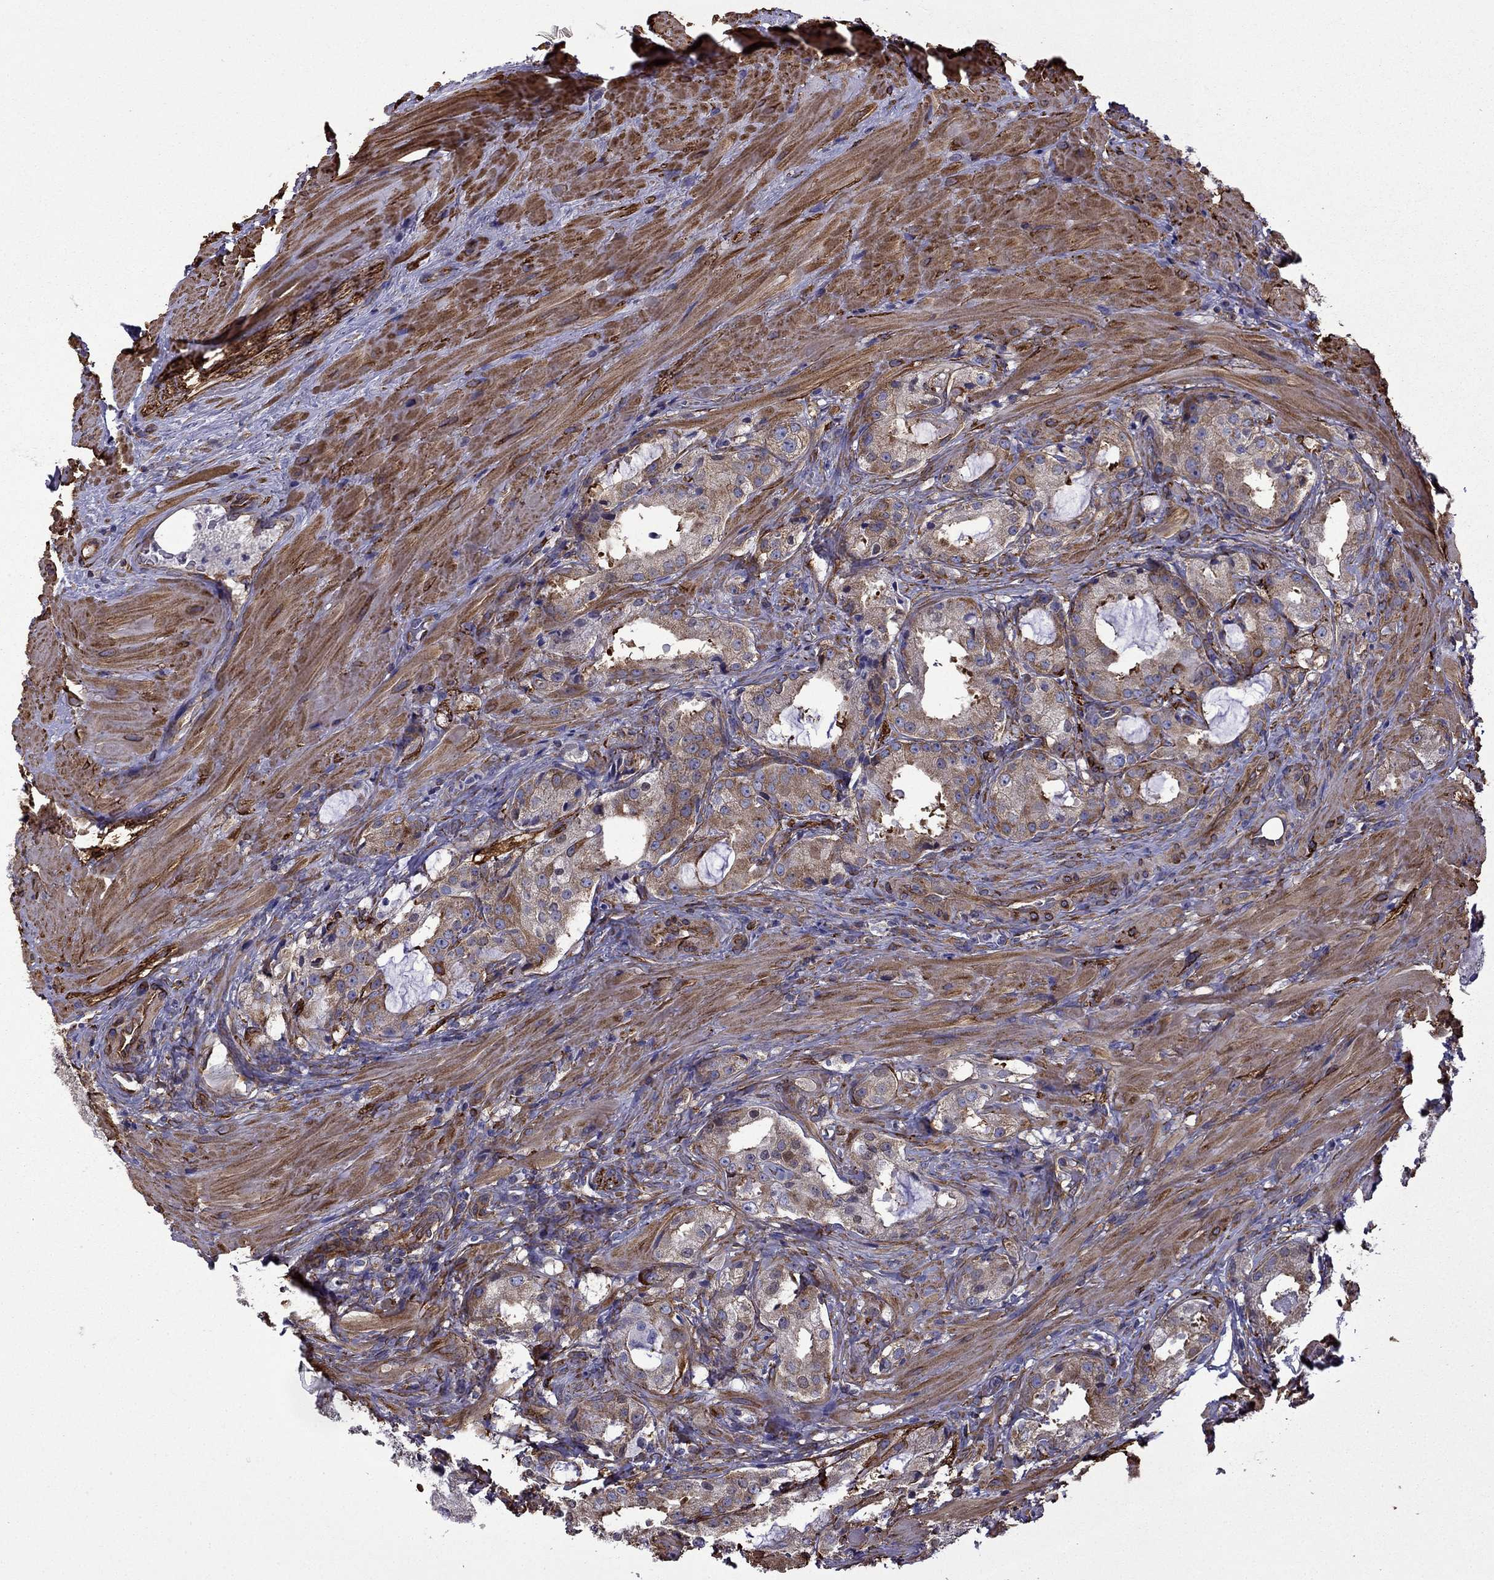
{"staining": {"intensity": "moderate", "quantity": "25%-75%", "location": "cytoplasmic/membranous"}, "tissue": "prostate cancer", "cell_type": "Tumor cells", "image_type": "cancer", "snomed": [{"axis": "morphology", "description": "Adenocarcinoma, NOS"}, {"axis": "morphology", "description": "Adenocarcinoma, High grade"}, {"axis": "topography", "description": "Prostate"}], "caption": "DAB immunohistochemical staining of human prostate high-grade adenocarcinoma demonstrates moderate cytoplasmic/membranous protein expression in about 25%-75% of tumor cells.", "gene": "MAP4", "patient": {"sex": "male", "age": 64}}